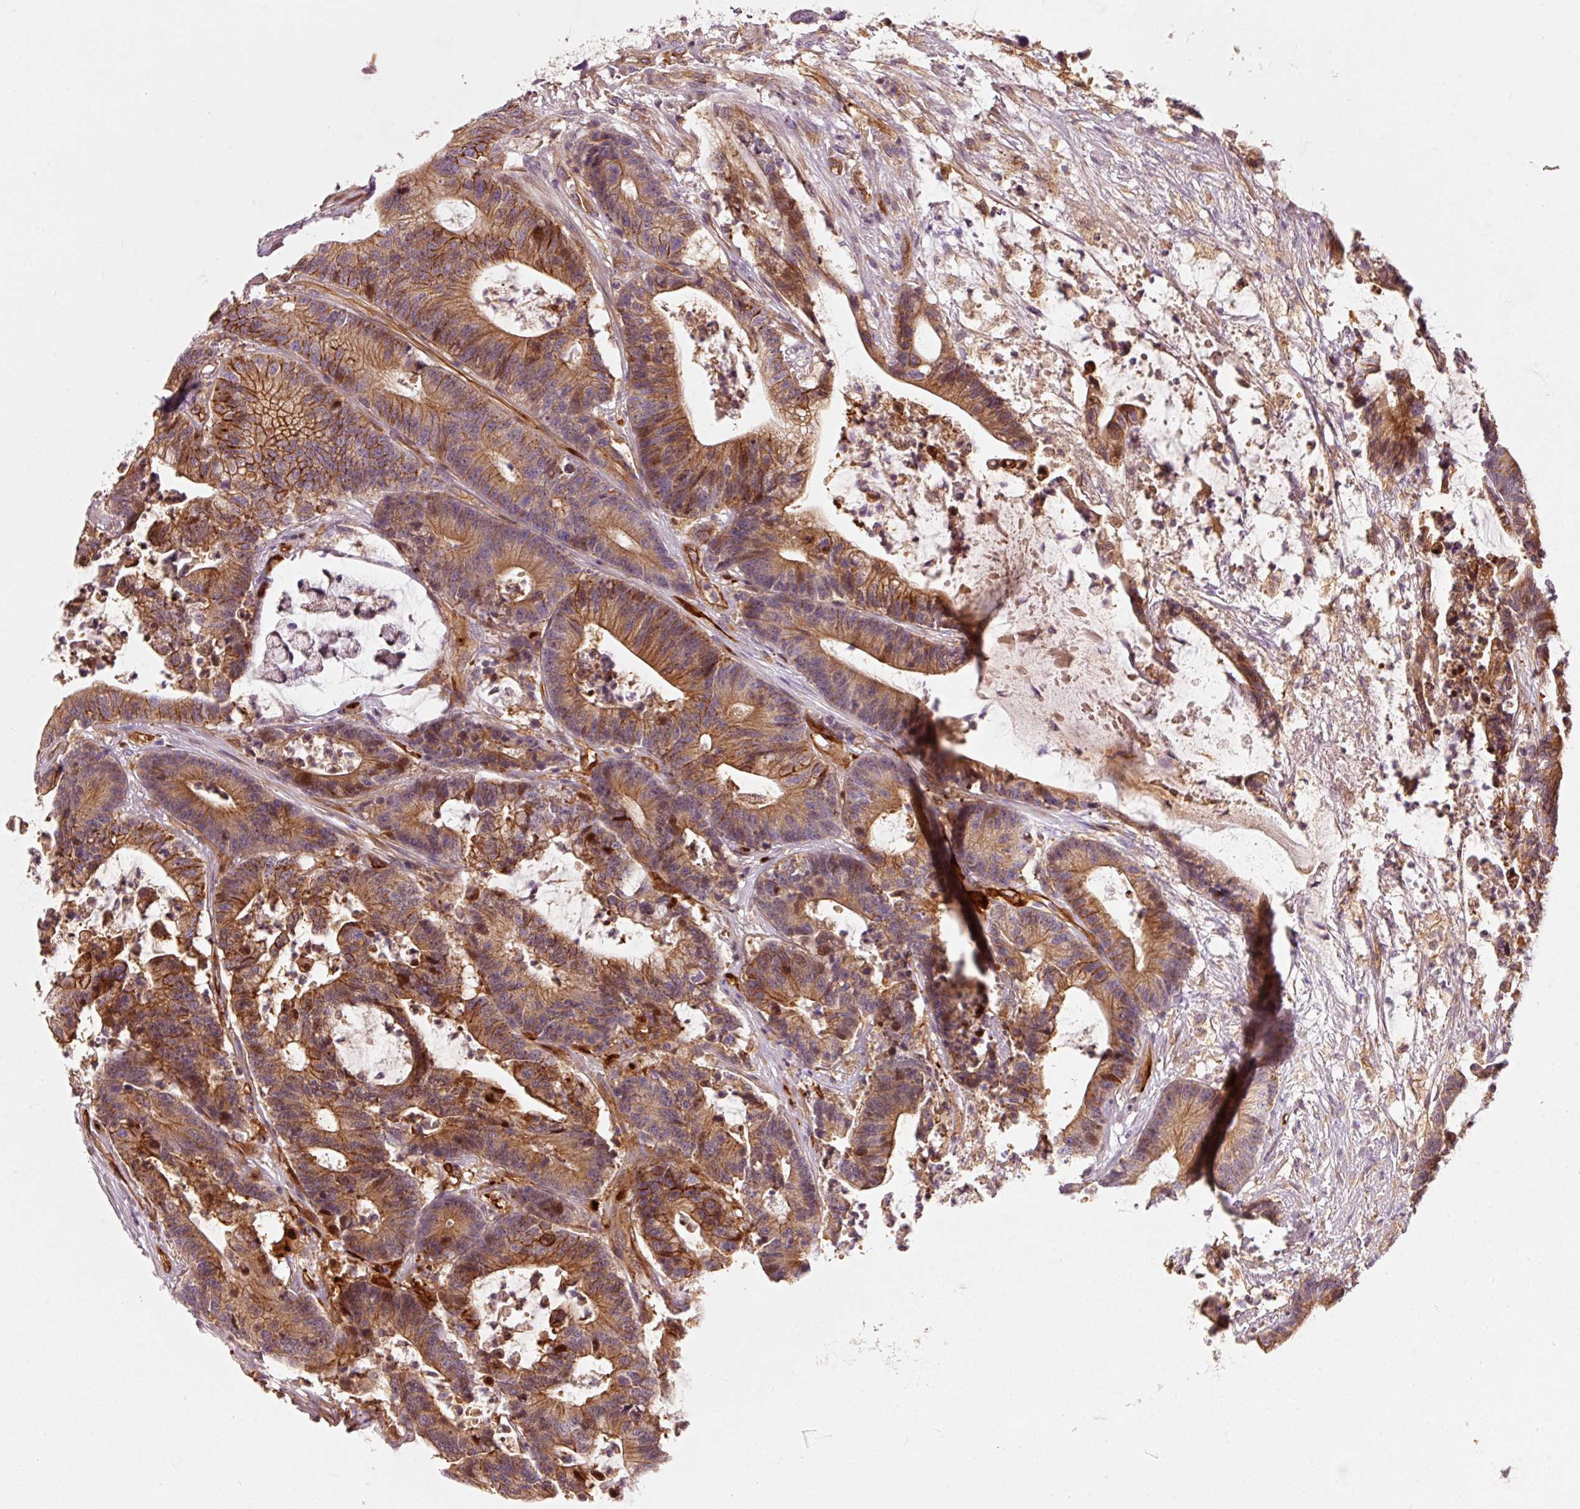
{"staining": {"intensity": "moderate", "quantity": ">75%", "location": "cytoplasmic/membranous"}, "tissue": "colorectal cancer", "cell_type": "Tumor cells", "image_type": "cancer", "snomed": [{"axis": "morphology", "description": "Adenocarcinoma, NOS"}, {"axis": "topography", "description": "Colon"}], "caption": "Moderate cytoplasmic/membranous protein expression is seen in about >75% of tumor cells in colorectal cancer (adenocarcinoma). The protein is stained brown, and the nuclei are stained in blue (DAB (3,3'-diaminobenzidine) IHC with brightfield microscopy, high magnification).", "gene": "IQGAP2", "patient": {"sex": "female", "age": 84}}